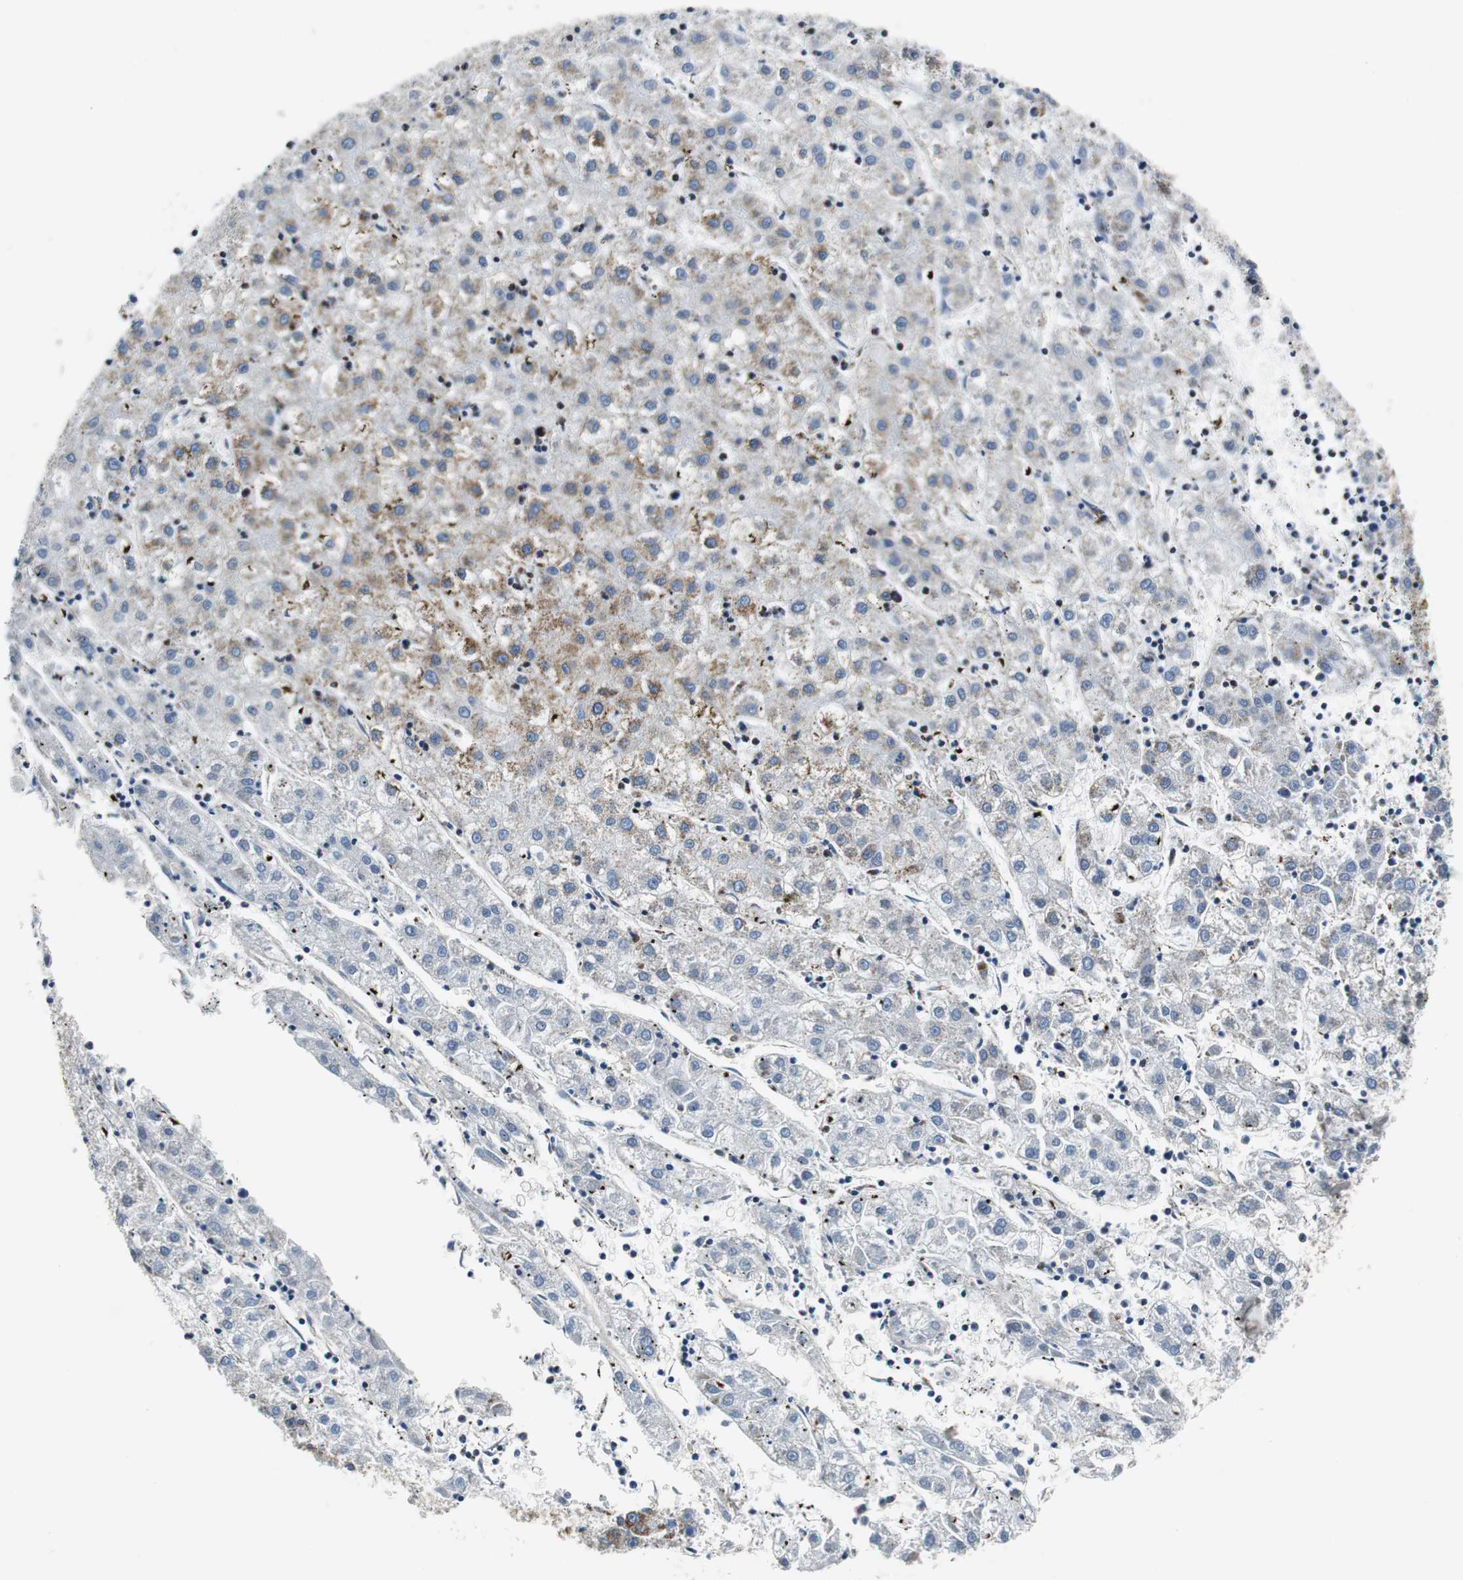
{"staining": {"intensity": "moderate", "quantity": "25%-75%", "location": "cytoplasmic/membranous"}, "tissue": "liver cancer", "cell_type": "Tumor cells", "image_type": "cancer", "snomed": [{"axis": "morphology", "description": "Carcinoma, Hepatocellular, NOS"}, {"axis": "topography", "description": "Liver"}], "caption": "Immunohistochemistry photomicrograph of hepatocellular carcinoma (liver) stained for a protein (brown), which shows medium levels of moderate cytoplasmic/membranous expression in approximately 25%-75% of tumor cells.", "gene": "C1QTNF7", "patient": {"sex": "male", "age": 72}}